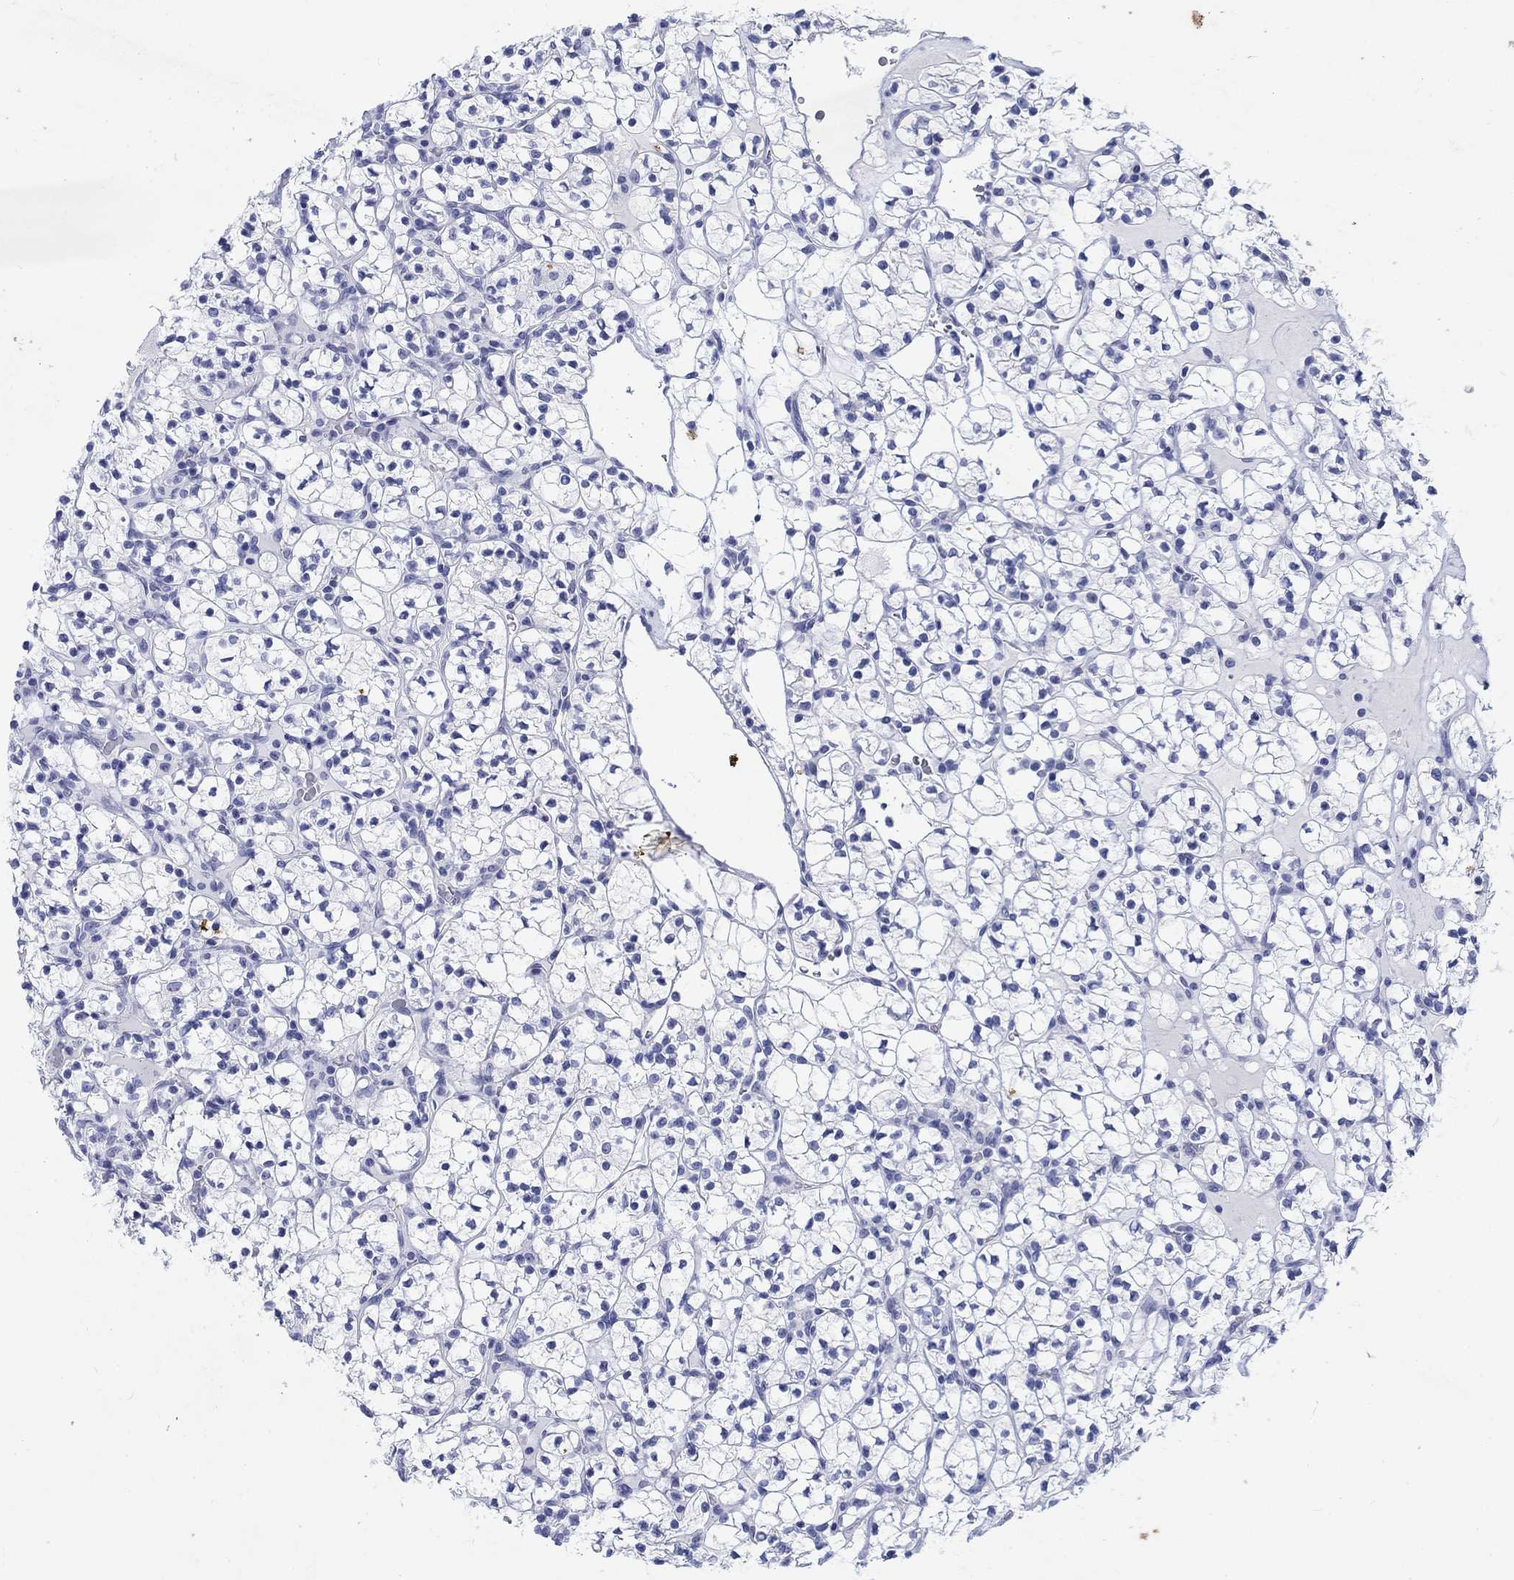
{"staining": {"intensity": "negative", "quantity": "none", "location": "none"}, "tissue": "renal cancer", "cell_type": "Tumor cells", "image_type": "cancer", "snomed": [{"axis": "morphology", "description": "Adenocarcinoma, NOS"}, {"axis": "topography", "description": "Kidney"}], "caption": "Immunohistochemistry (IHC) of human renal cancer (adenocarcinoma) displays no staining in tumor cells.", "gene": "KRT76", "patient": {"sex": "female", "age": 89}}